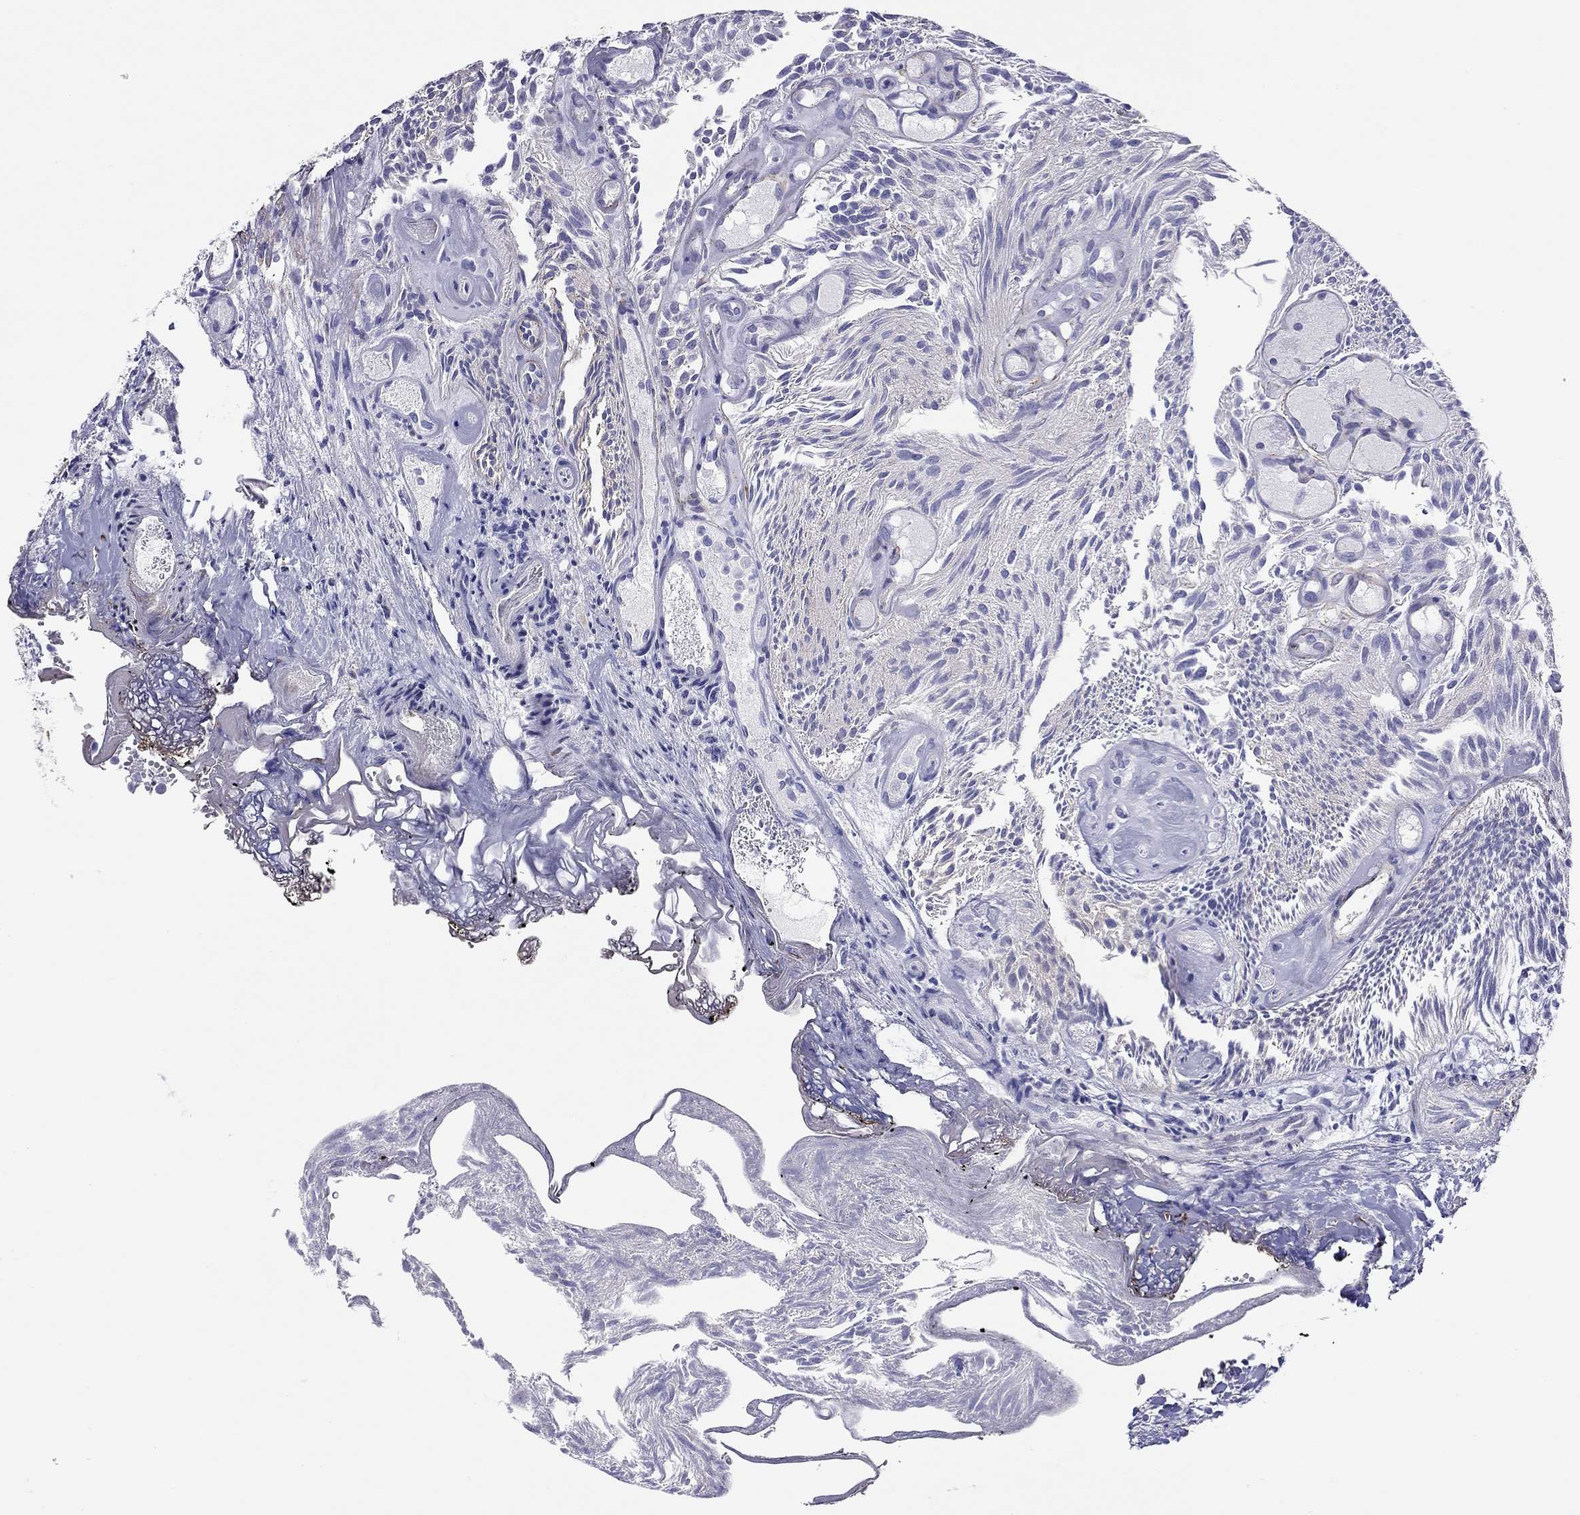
{"staining": {"intensity": "negative", "quantity": "none", "location": "none"}, "tissue": "urothelial cancer", "cell_type": "Tumor cells", "image_type": "cancer", "snomed": [{"axis": "morphology", "description": "Urothelial carcinoma, Low grade"}, {"axis": "topography", "description": "Urinary bladder"}], "caption": "Tumor cells are negative for brown protein staining in low-grade urothelial carcinoma. (Brightfield microscopy of DAB (3,3'-diaminobenzidine) IHC at high magnification).", "gene": "MYMX", "patient": {"sex": "female", "age": 87}}